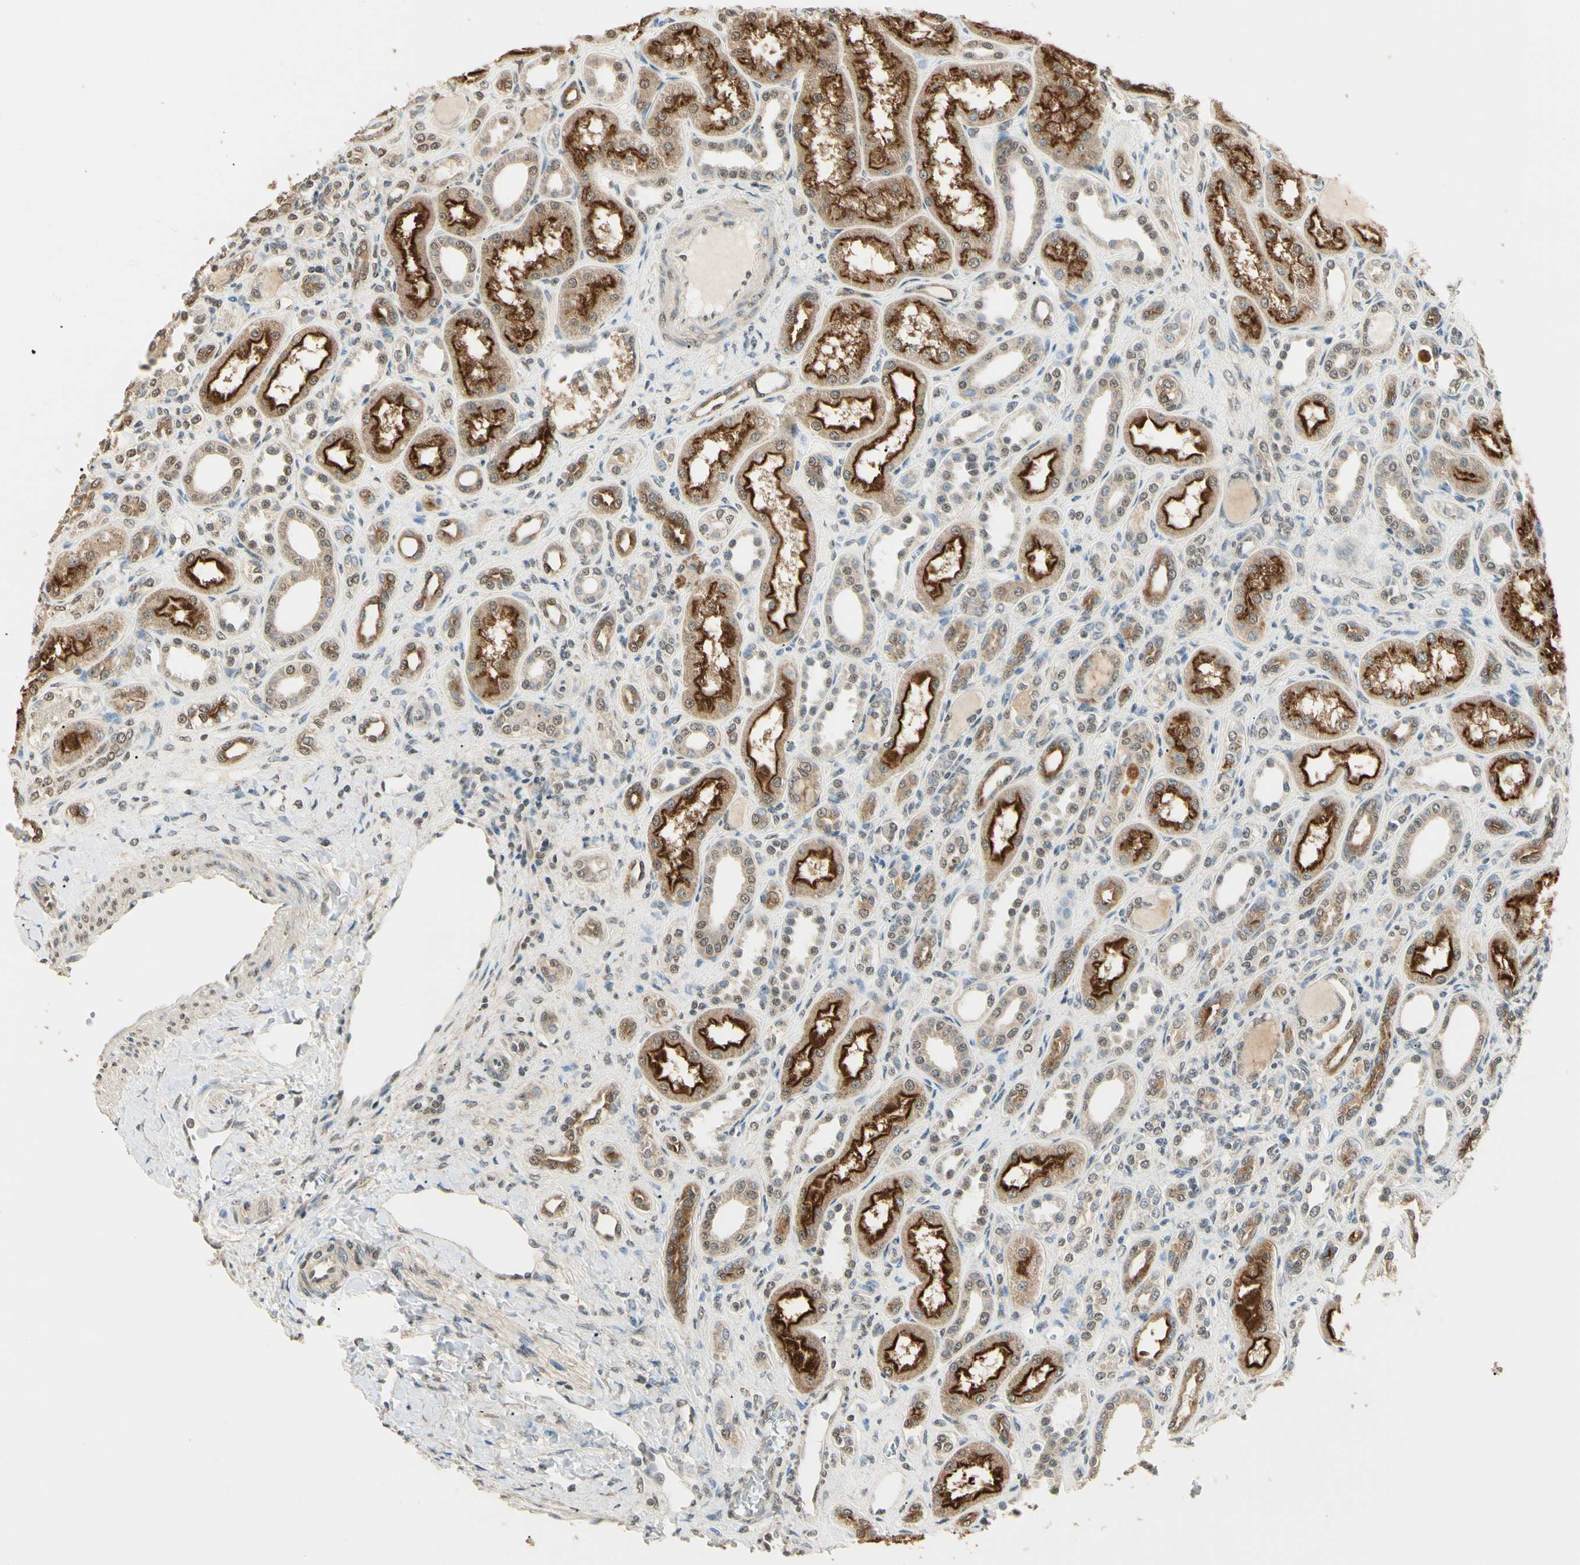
{"staining": {"intensity": "weak", "quantity": "<25%", "location": "cytoplasmic/membranous"}, "tissue": "kidney", "cell_type": "Cells in glomeruli", "image_type": "normal", "snomed": [{"axis": "morphology", "description": "Normal tissue, NOS"}, {"axis": "topography", "description": "Kidney"}], "caption": "Immunohistochemistry (IHC) histopathology image of normal kidney stained for a protein (brown), which displays no expression in cells in glomeruli.", "gene": "SGCA", "patient": {"sex": "male", "age": 7}}